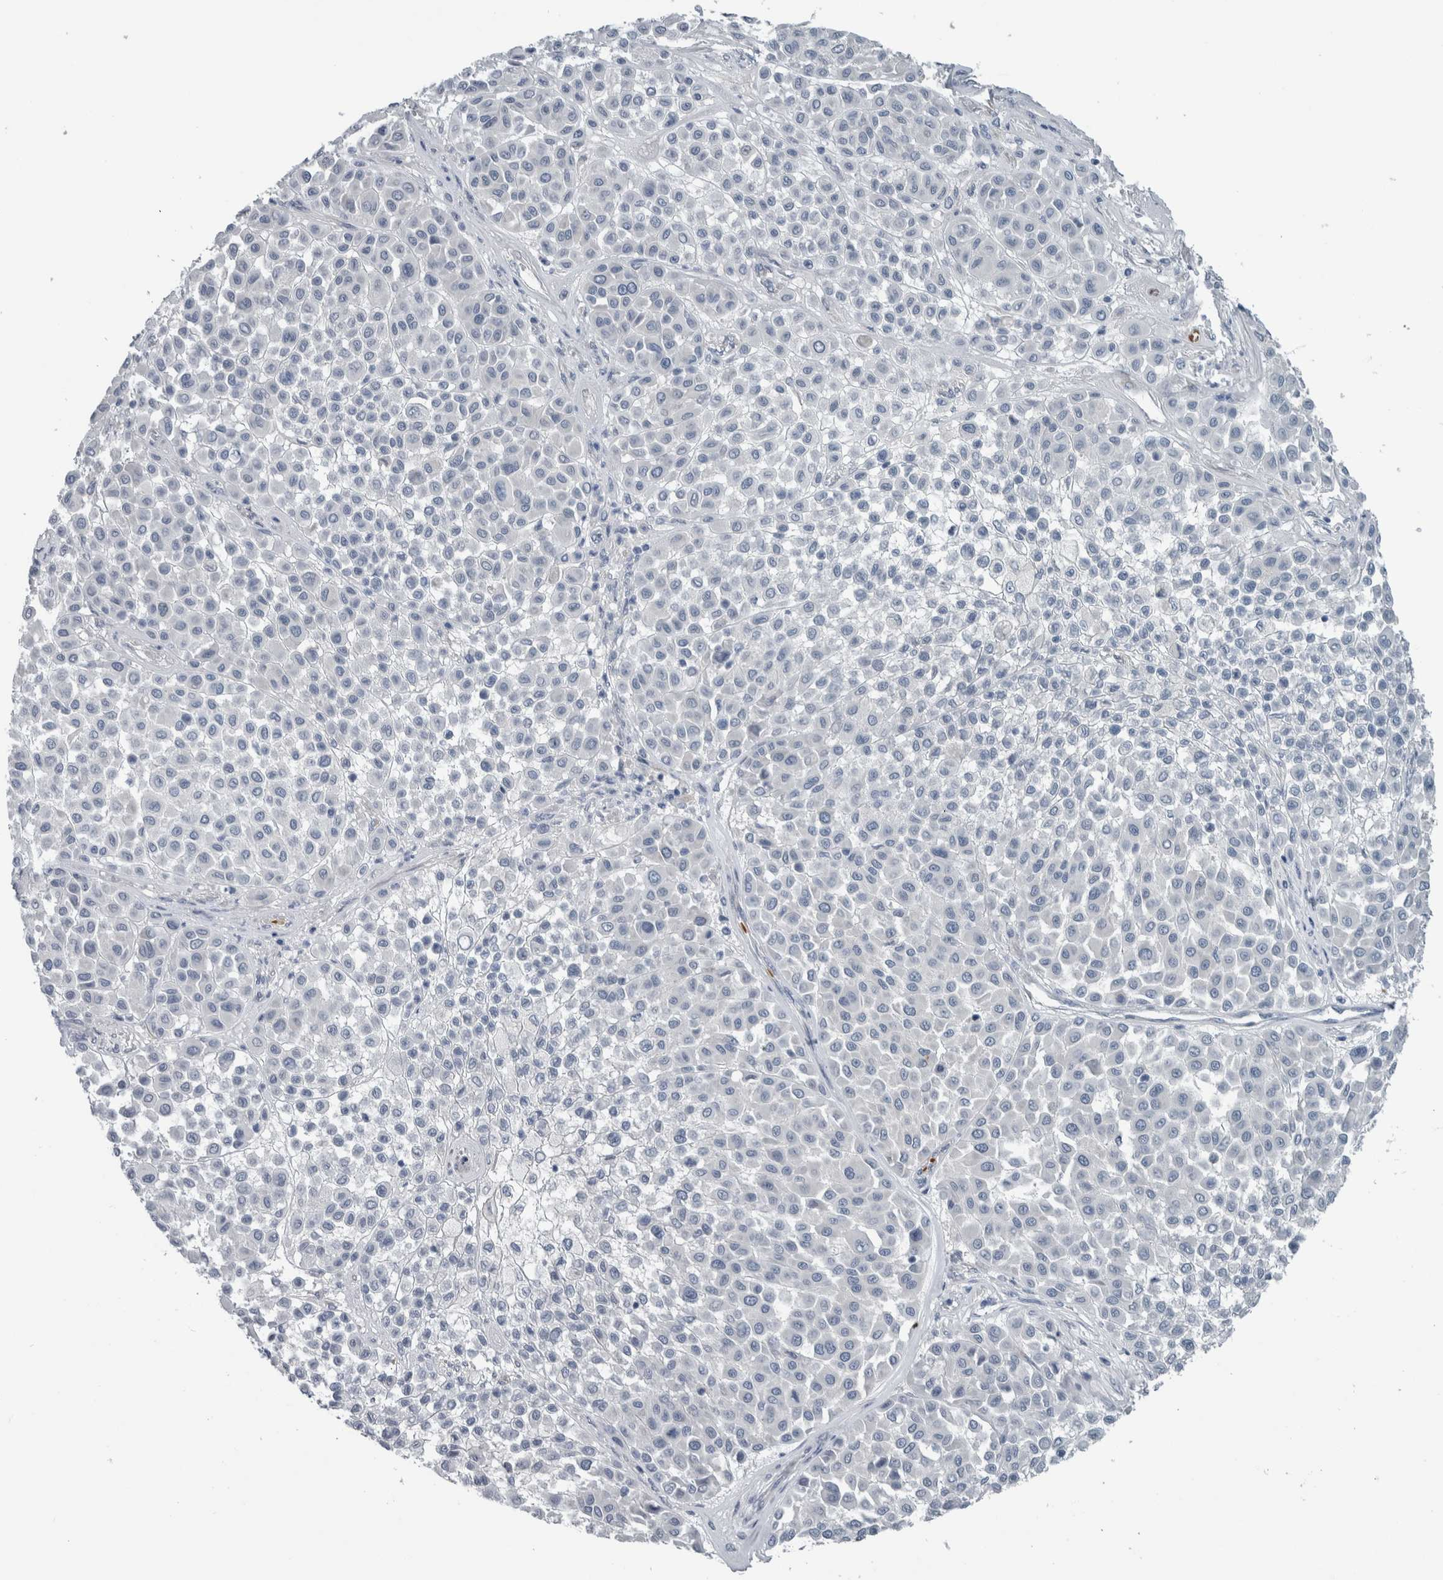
{"staining": {"intensity": "negative", "quantity": "none", "location": "none"}, "tissue": "melanoma", "cell_type": "Tumor cells", "image_type": "cancer", "snomed": [{"axis": "morphology", "description": "Malignant melanoma, Metastatic site"}, {"axis": "topography", "description": "Soft tissue"}], "caption": "A histopathology image of melanoma stained for a protein shows no brown staining in tumor cells. The staining was performed using DAB (3,3'-diaminobenzidine) to visualize the protein expression in brown, while the nuclei were stained in blue with hematoxylin (Magnification: 20x).", "gene": "SH3GL2", "patient": {"sex": "male", "age": 41}}